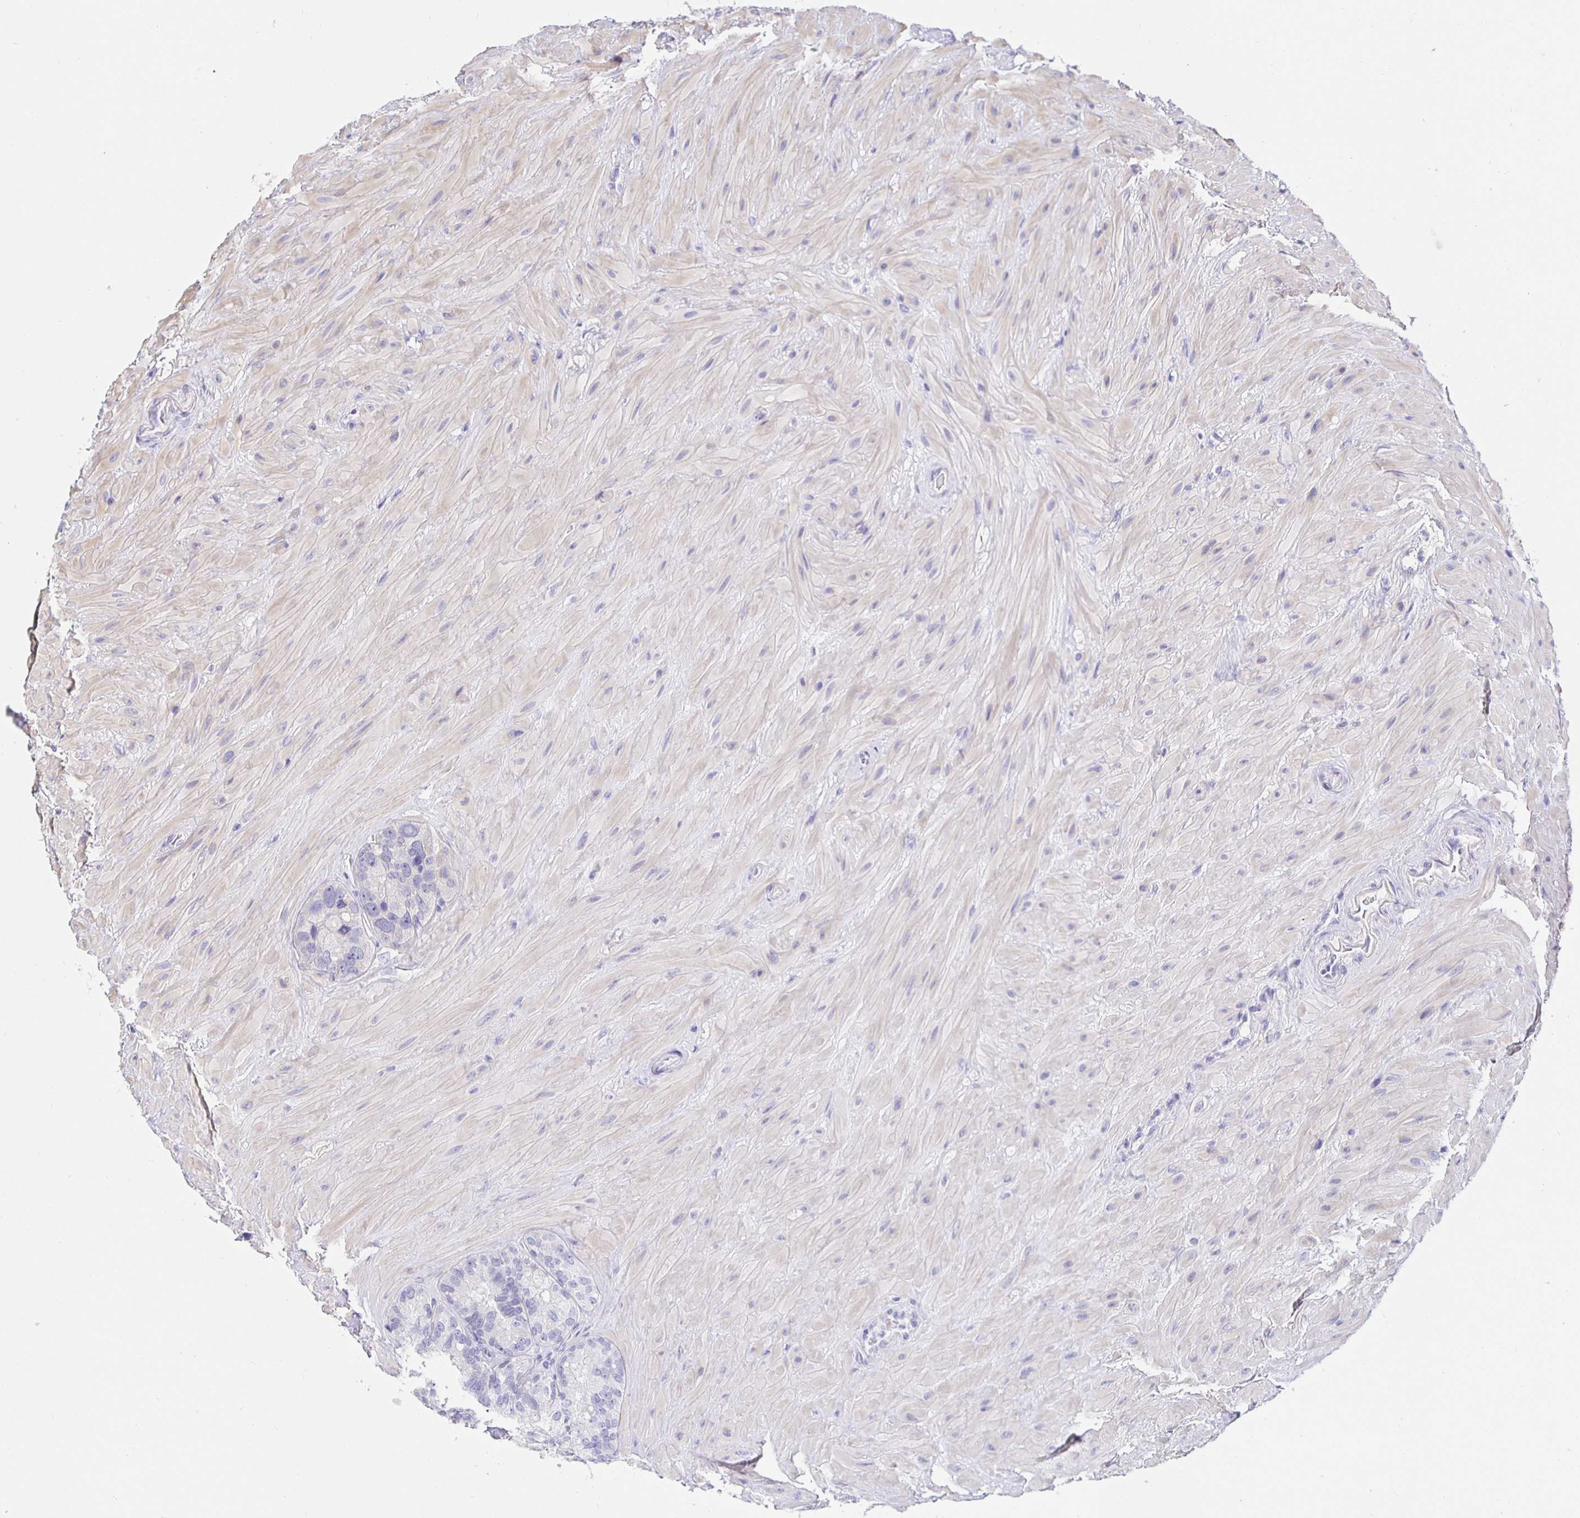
{"staining": {"intensity": "negative", "quantity": "none", "location": "none"}, "tissue": "seminal vesicle", "cell_type": "Glandular cells", "image_type": "normal", "snomed": [{"axis": "morphology", "description": "Normal tissue, NOS"}, {"axis": "topography", "description": "Seminal veicle"}], "caption": "Seminal vesicle was stained to show a protein in brown. There is no significant positivity in glandular cells. (DAB (3,3'-diaminobenzidine) immunohistochemistry with hematoxylin counter stain).", "gene": "HSPA4L", "patient": {"sex": "male", "age": 60}}